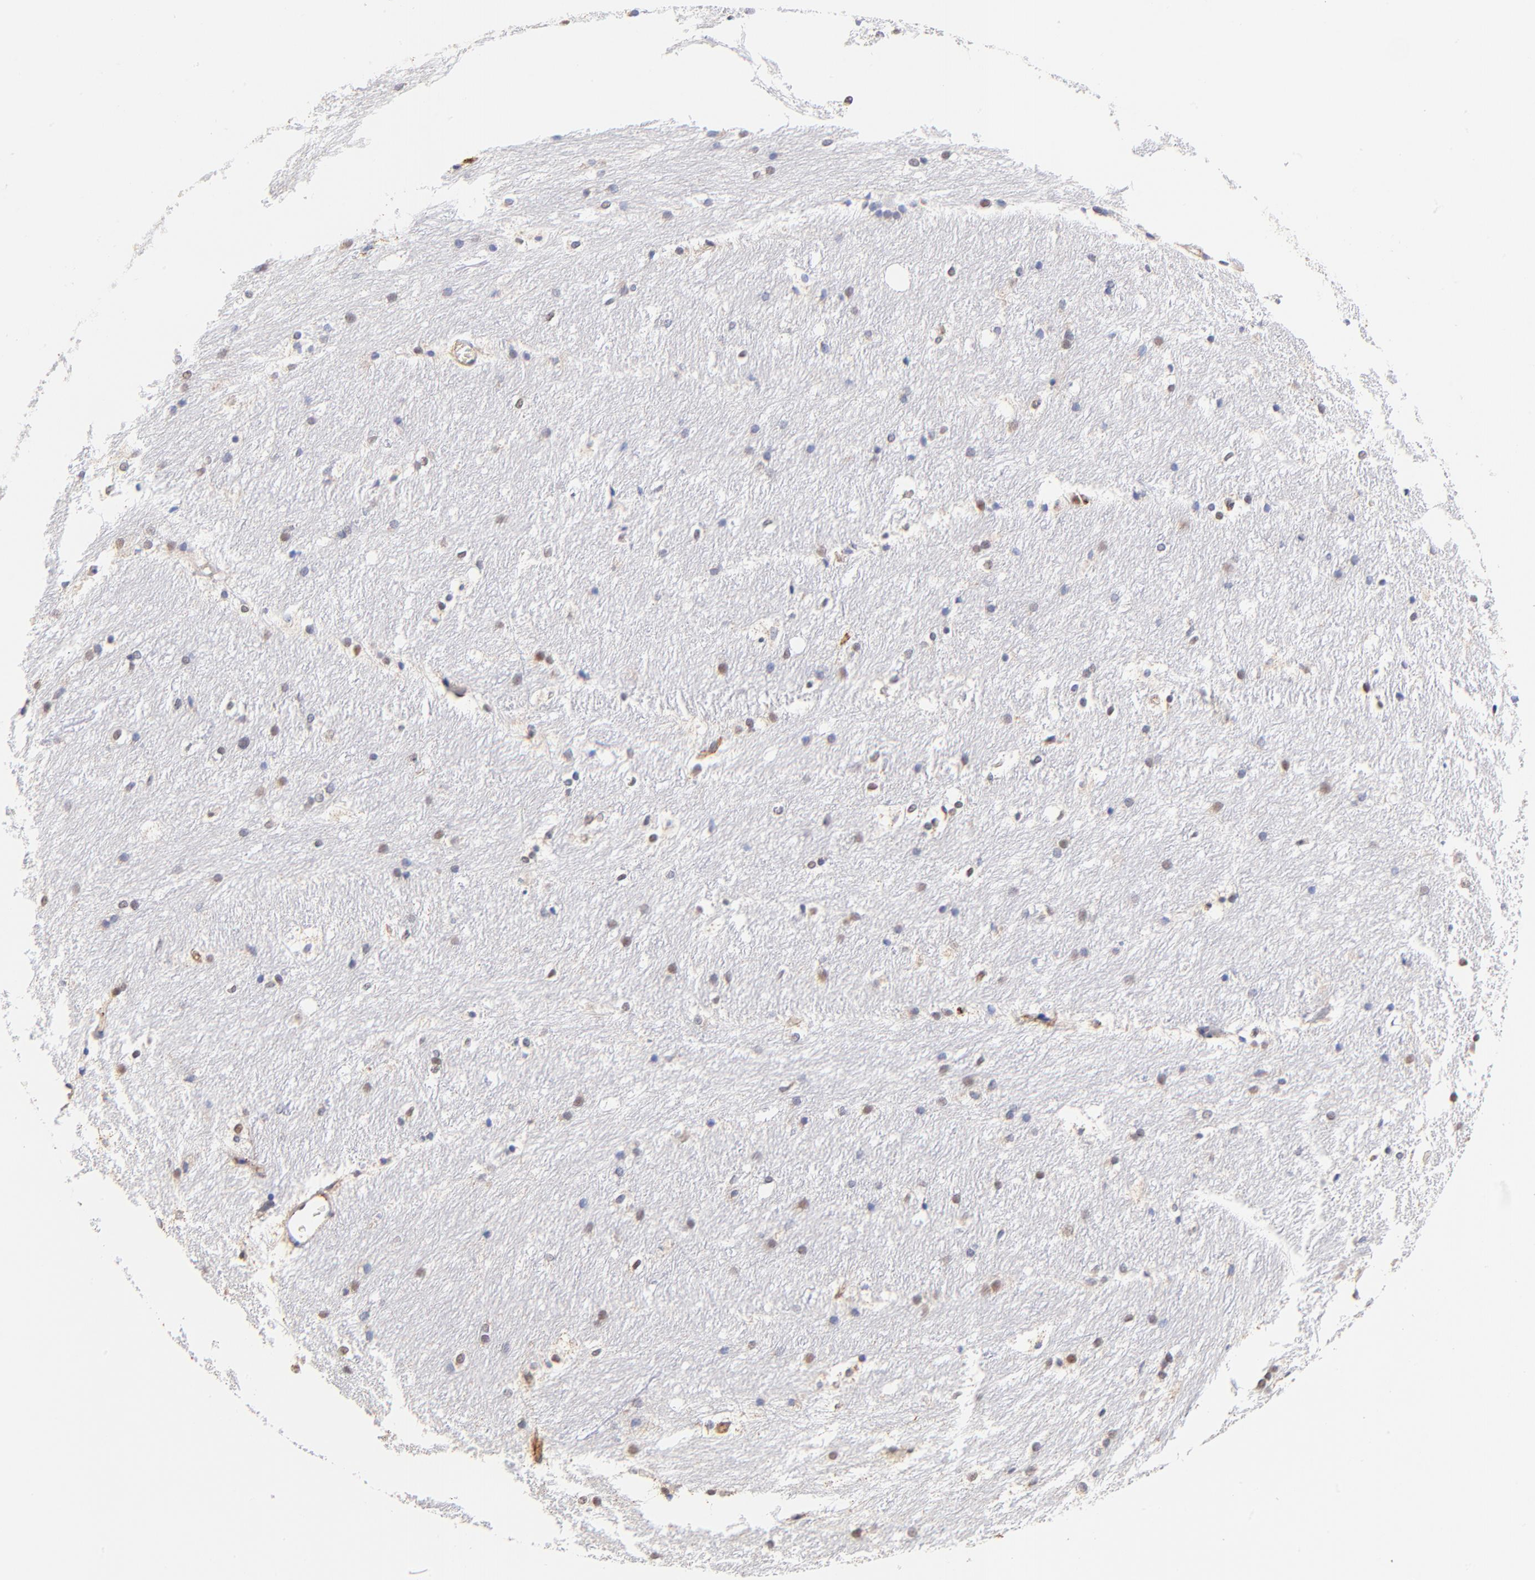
{"staining": {"intensity": "negative", "quantity": "none", "location": "none"}, "tissue": "caudate", "cell_type": "Glial cells", "image_type": "normal", "snomed": [{"axis": "morphology", "description": "Normal tissue, NOS"}, {"axis": "topography", "description": "Lateral ventricle wall"}], "caption": "A high-resolution micrograph shows immunohistochemistry (IHC) staining of normal caudate, which demonstrates no significant positivity in glial cells.", "gene": "PTK7", "patient": {"sex": "female", "age": 19}}